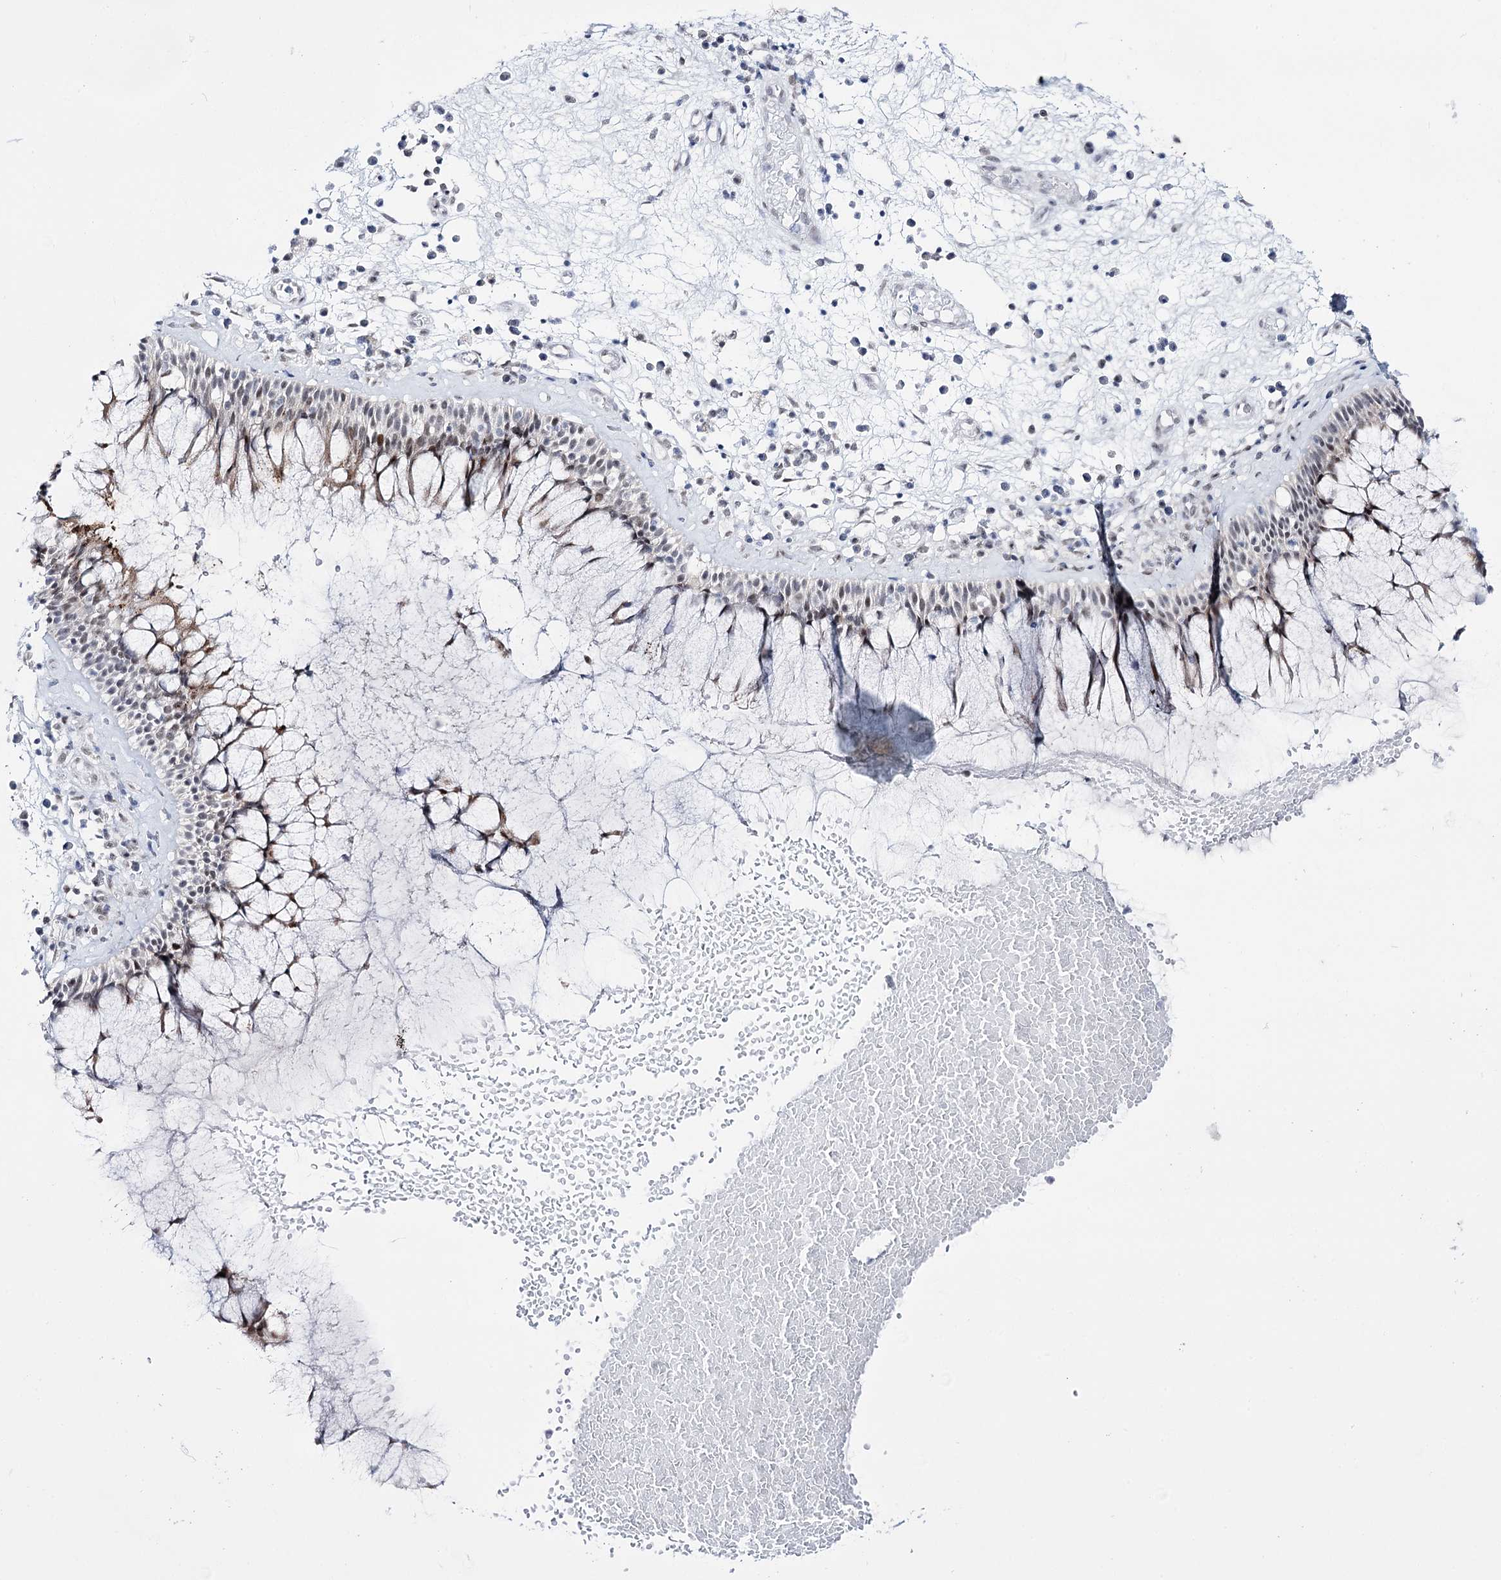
{"staining": {"intensity": "moderate", "quantity": "<25%", "location": "nuclear"}, "tissue": "nasopharynx", "cell_type": "Respiratory epithelial cells", "image_type": "normal", "snomed": [{"axis": "morphology", "description": "Normal tissue, NOS"}, {"axis": "morphology", "description": "Inflammation, NOS"}, {"axis": "topography", "description": "Nasopharynx"}], "caption": "Benign nasopharynx demonstrates moderate nuclear positivity in approximately <25% of respiratory epithelial cells, visualized by immunohistochemistry. (Stains: DAB (3,3'-diaminobenzidine) in brown, nuclei in blue, Microscopy: brightfield microscopy at high magnification).", "gene": "RBM15B", "patient": {"sex": "male", "age": 70}}